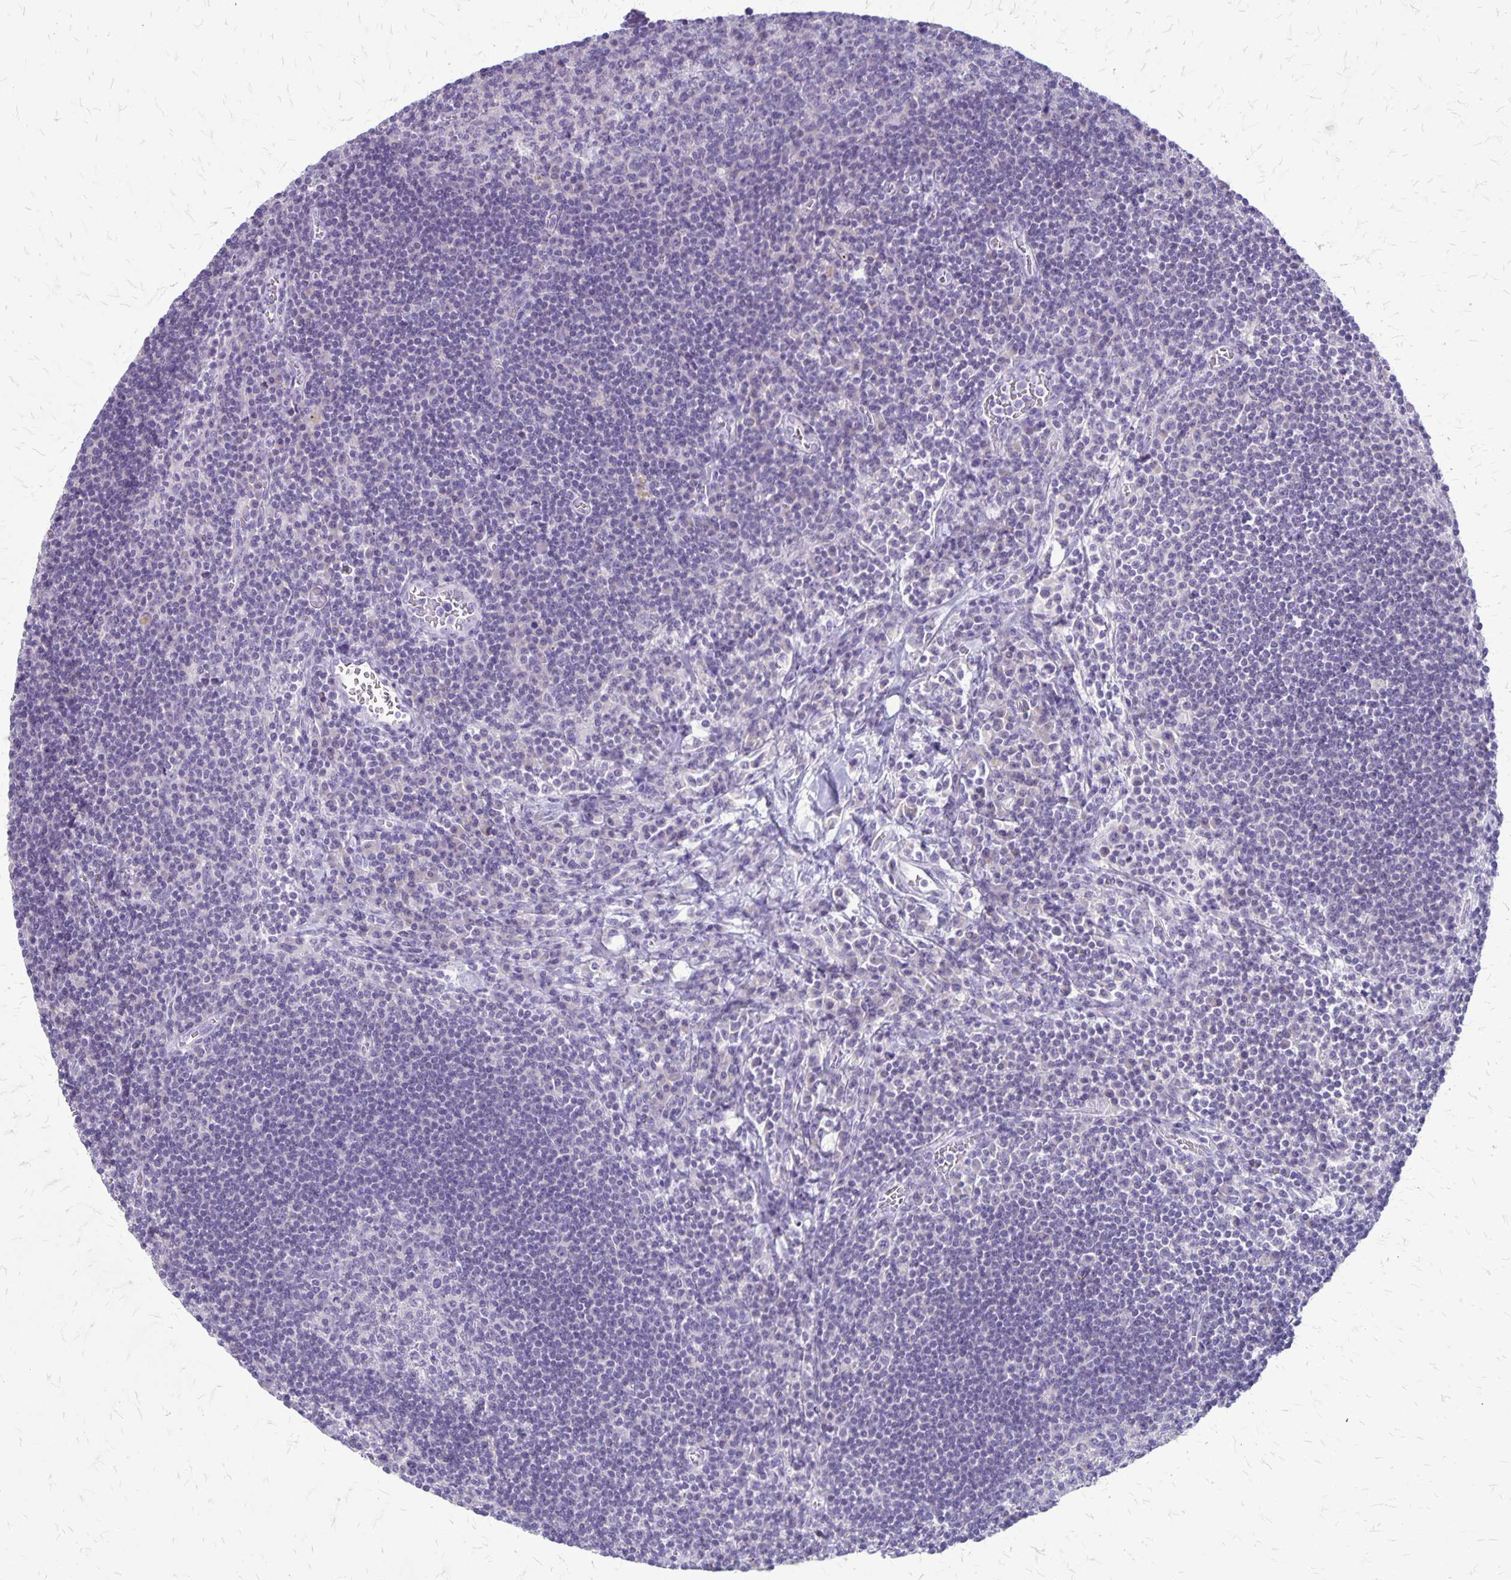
{"staining": {"intensity": "negative", "quantity": "none", "location": "none"}, "tissue": "lymph node", "cell_type": "Germinal center cells", "image_type": "normal", "snomed": [{"axis": "morphology", "description": "Normal tissue, NOS"}, {"axis": "topography", "description": "Lymph node"}], "caption": "This is a micrograph of immunohistochemistry staining of normal lymph node, which shows no staining in germinal center cells. The staining was performed using DAB (3,3'-diaminobenzidine) to visualize the protein expression in brown, while the nuclei were stained in blue with hematoxylin (Magnification: 20x).", "gene": "PLXNB3", "patient": {"sex": "male", "age": 67}}